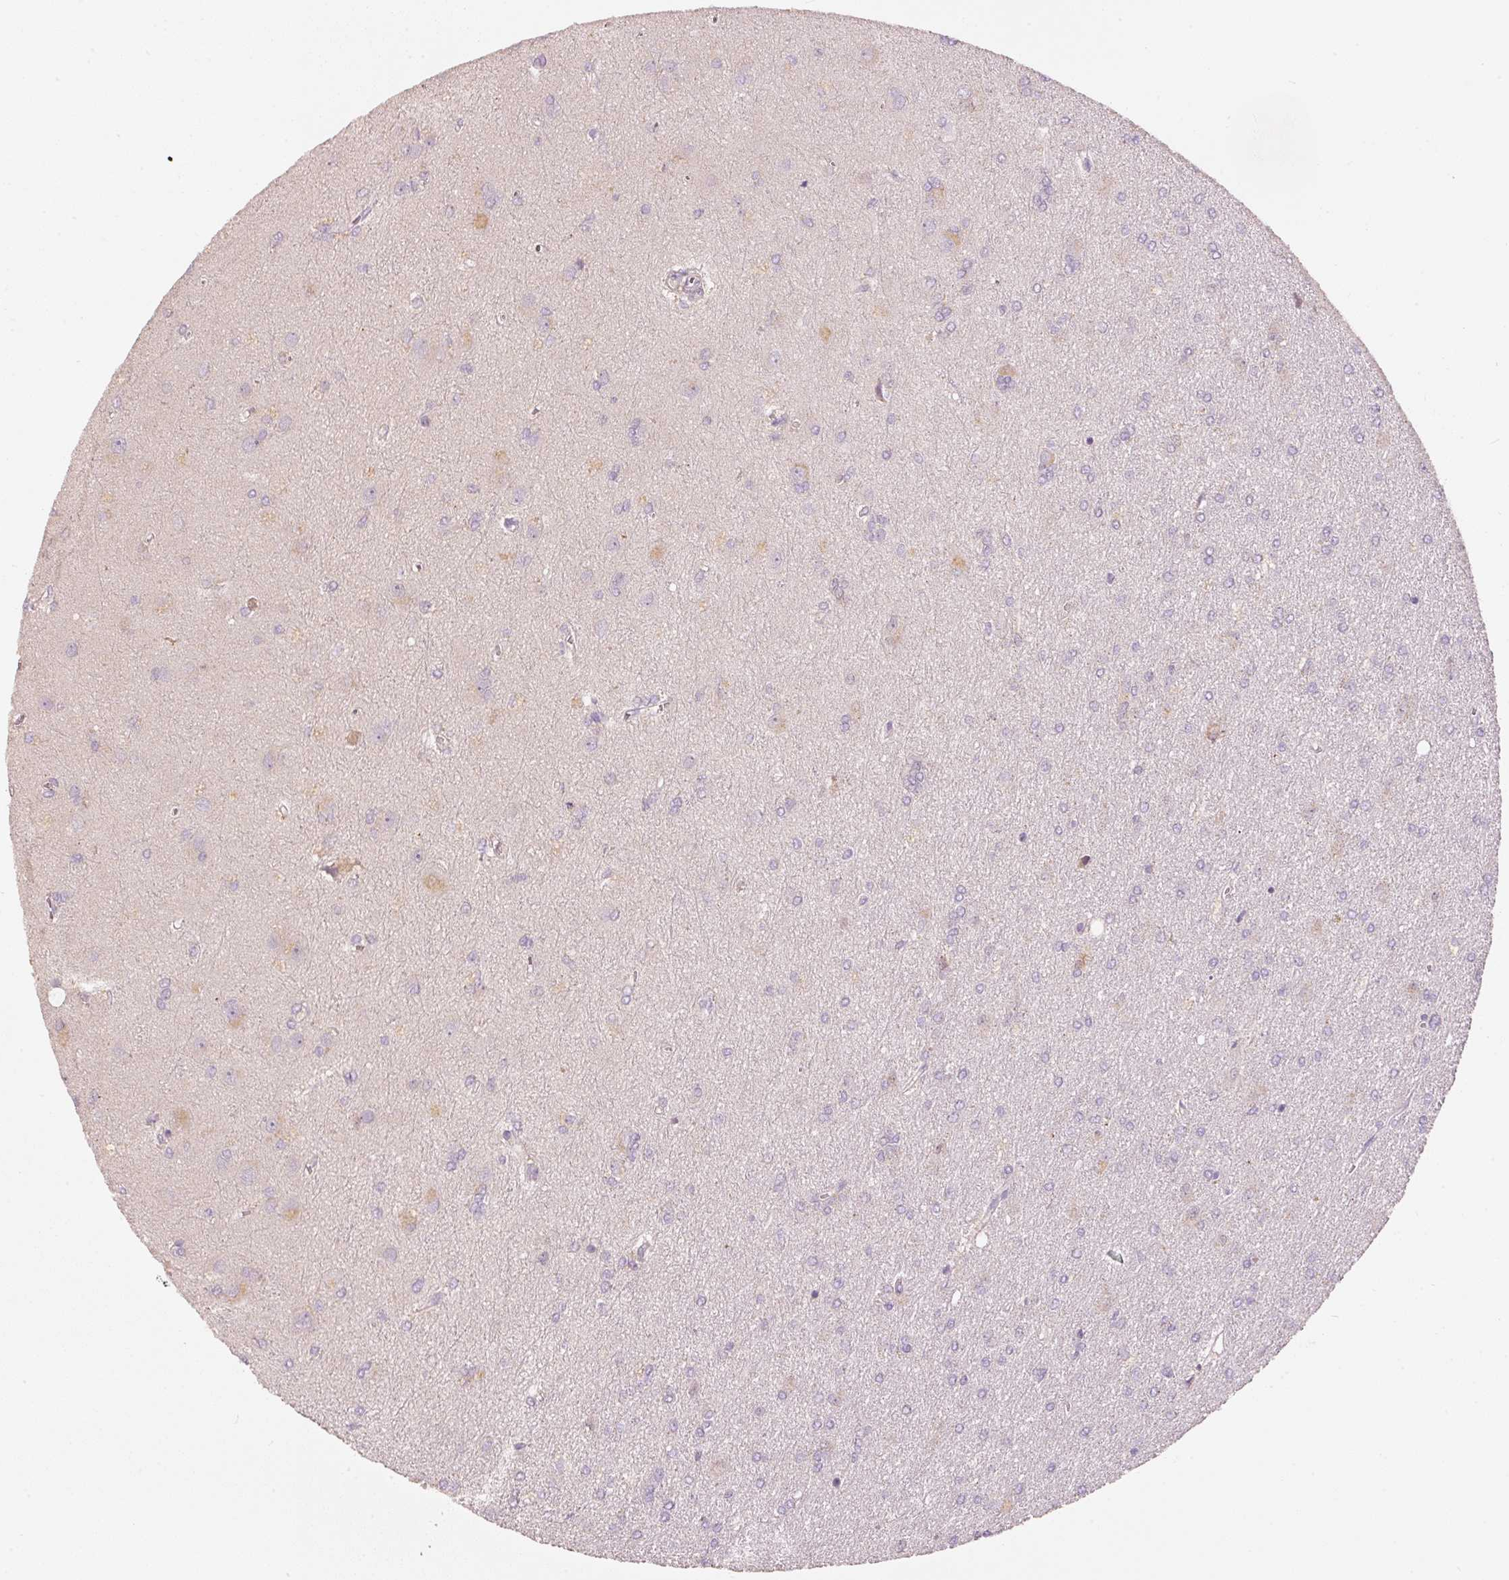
{"staining": {"intensity": "negative", "quantity": "none", "location": "none"}, "tissue": "glioma", "cell_type": "Tumor cells", "image_type": "cancer", "snomed": [{"axis": "morphology", "description": "Glioma, malignant, High grade"}, {"axis": "topography", "description": "Brain"}], "caption": "DAB immunohistochemical staining of glioma exhibits no significant staining in tumor cells.", "gene": "KLHL21", "patient": {"sex": "male", "age": 67}}